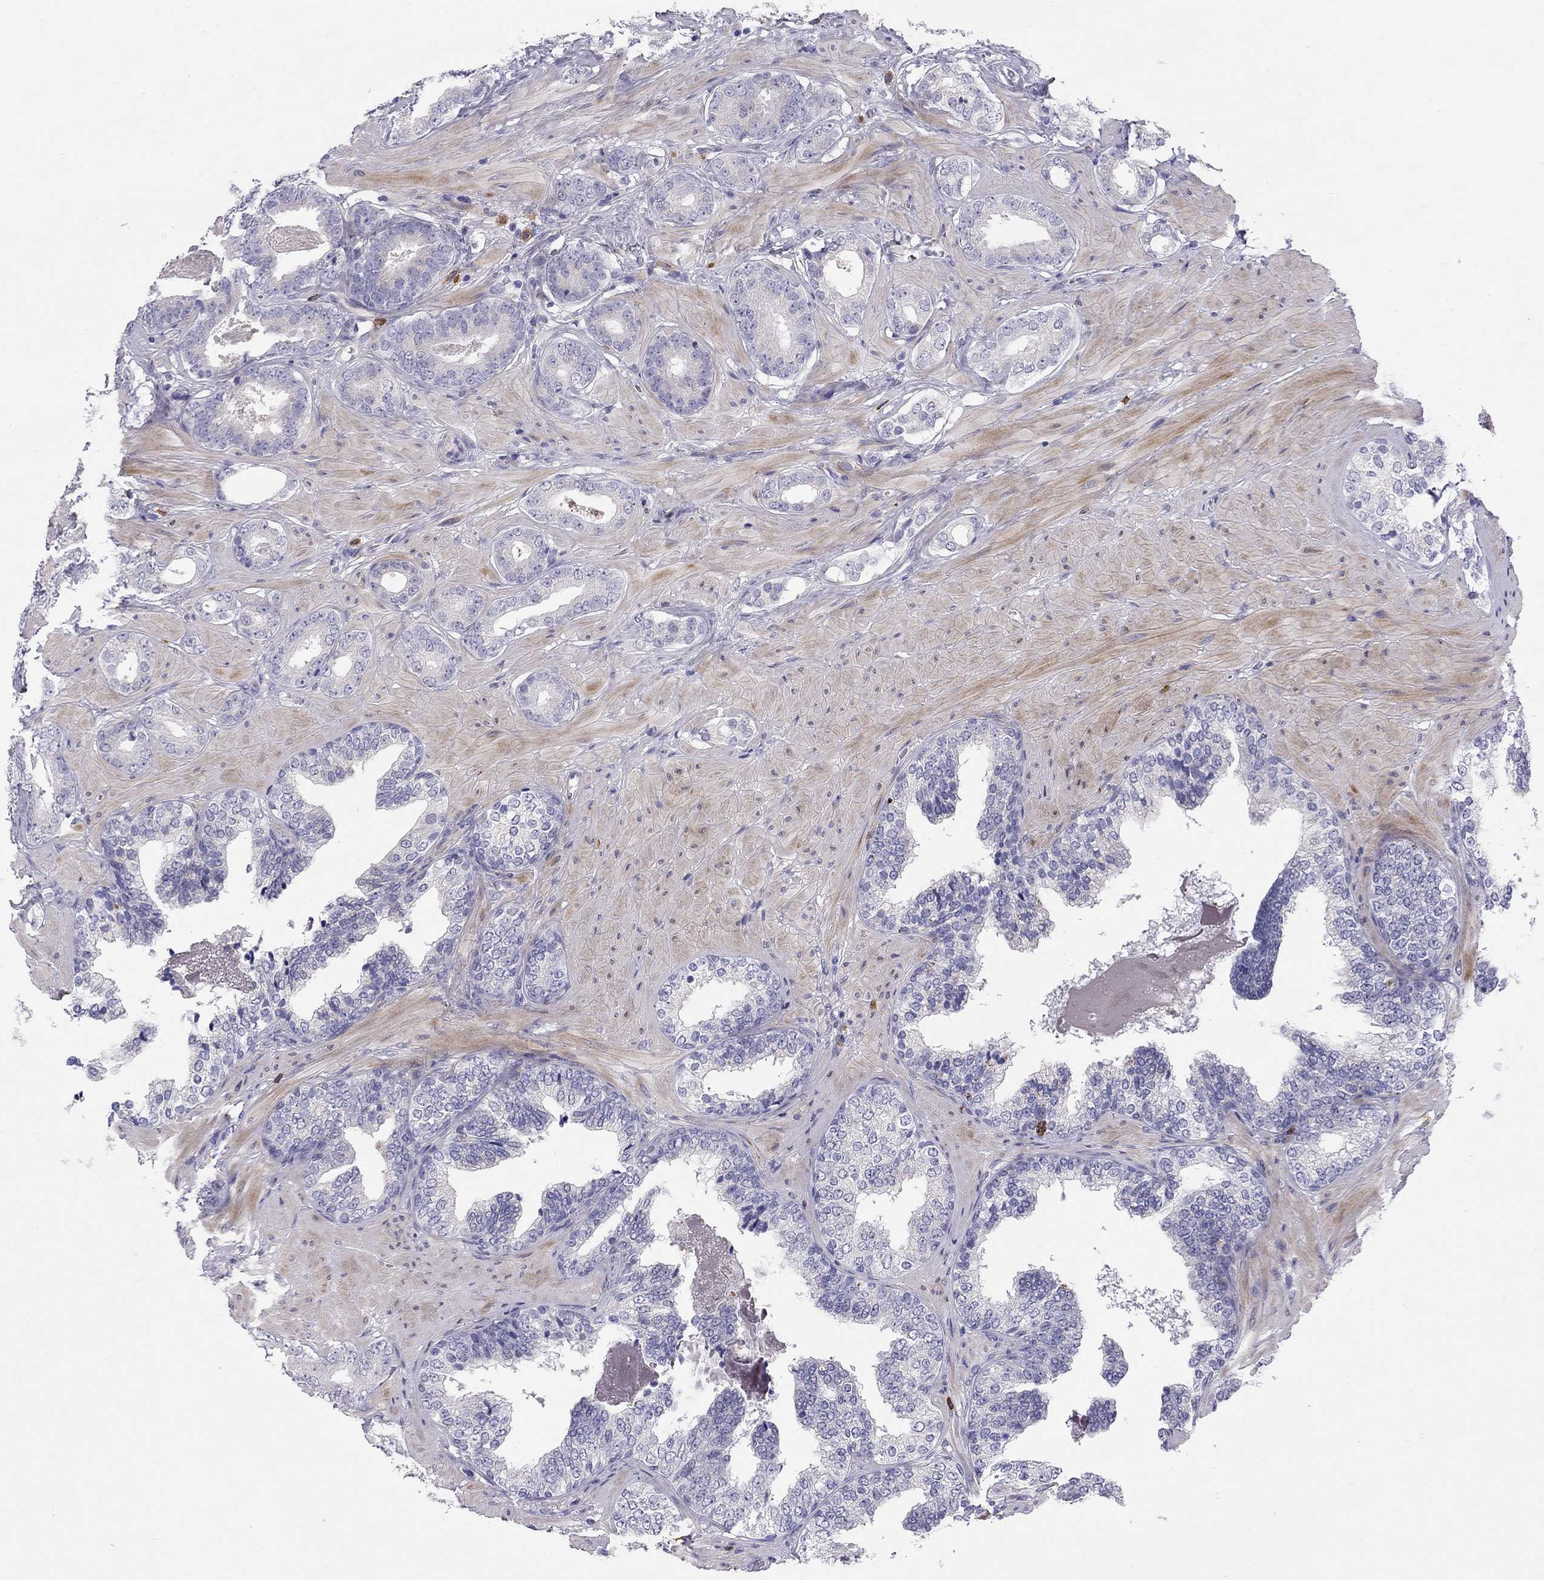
{"staining": {"intensity": "negative", "quantity": "none", "location": "none"}, "tissue": "prostate cancer", "cell_type": "Tumor cells", "image_type": "cancer", "snomed": [{"axis": "morphology", "description": "Adenocarcinoma, Low grade"}, {"axis": "topography", "description": "Prostate"}], "caption": "A high-resolution photomicrograph shows immunohistochemistry (IHC) staining of adenocarcinoma (low-grade) (prostate), which exhibits no significant expression in tumor cells.", "gene": "C8orf88", "patient": {"sex": "male", "age": 60}}